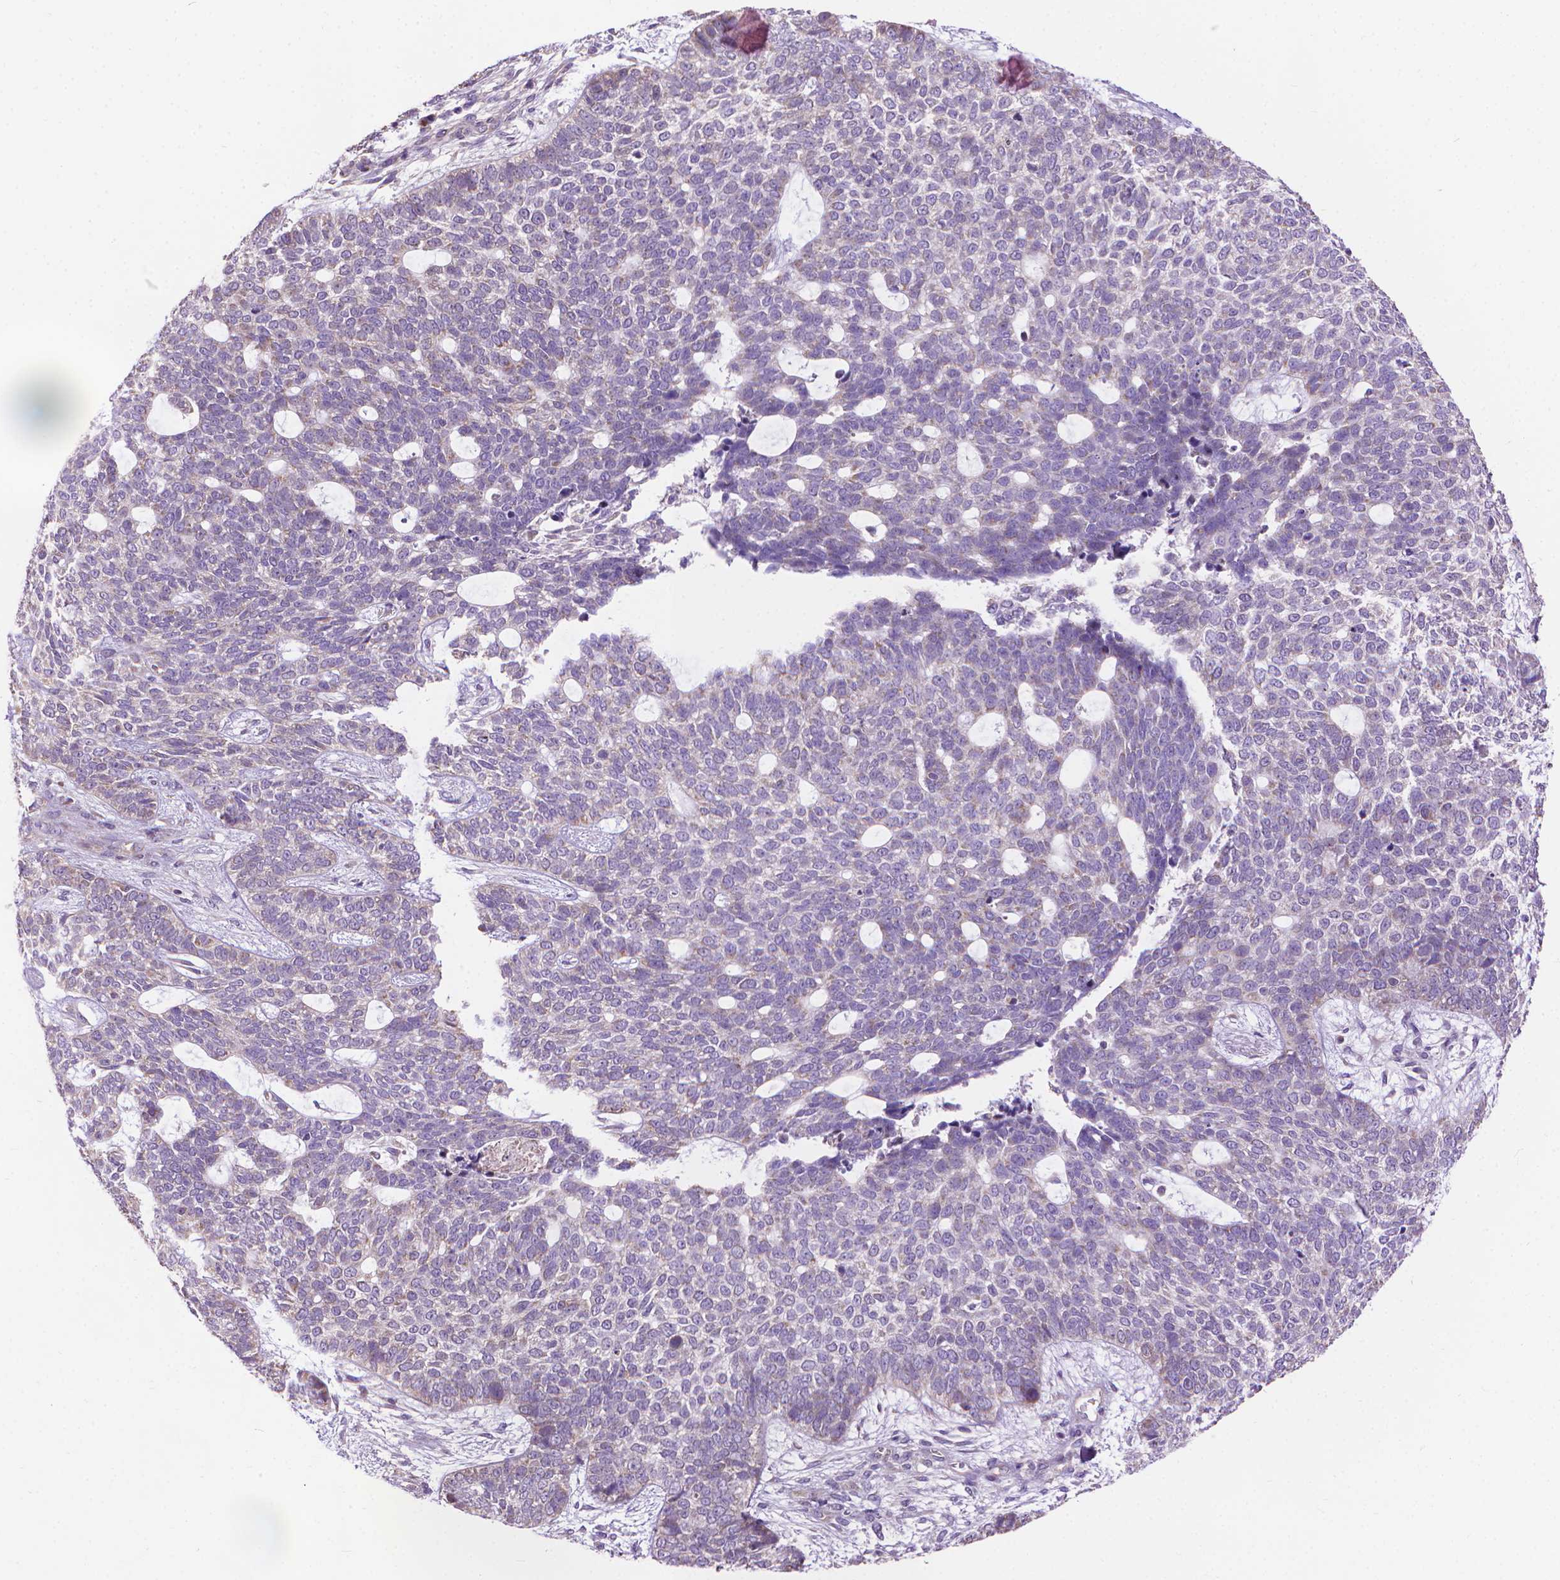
{"staining": {"intensity": "negative", "quantity": "none", "location": "none"}, "tissue": "skin cancer", "cell_type": "Tumor cells", "image_type": "cancer", "snomed": [{"axis": "morphology", "description": "Basal cell carcinoma"}, {"axis": "topography", "description": "Skin"}], "caption": "The histopathology image demonstrates no staining of tumor cells in skin basal cell carcinoma.", "gene": "SYN1", "patient": {"sex": "female", "age": 69}}